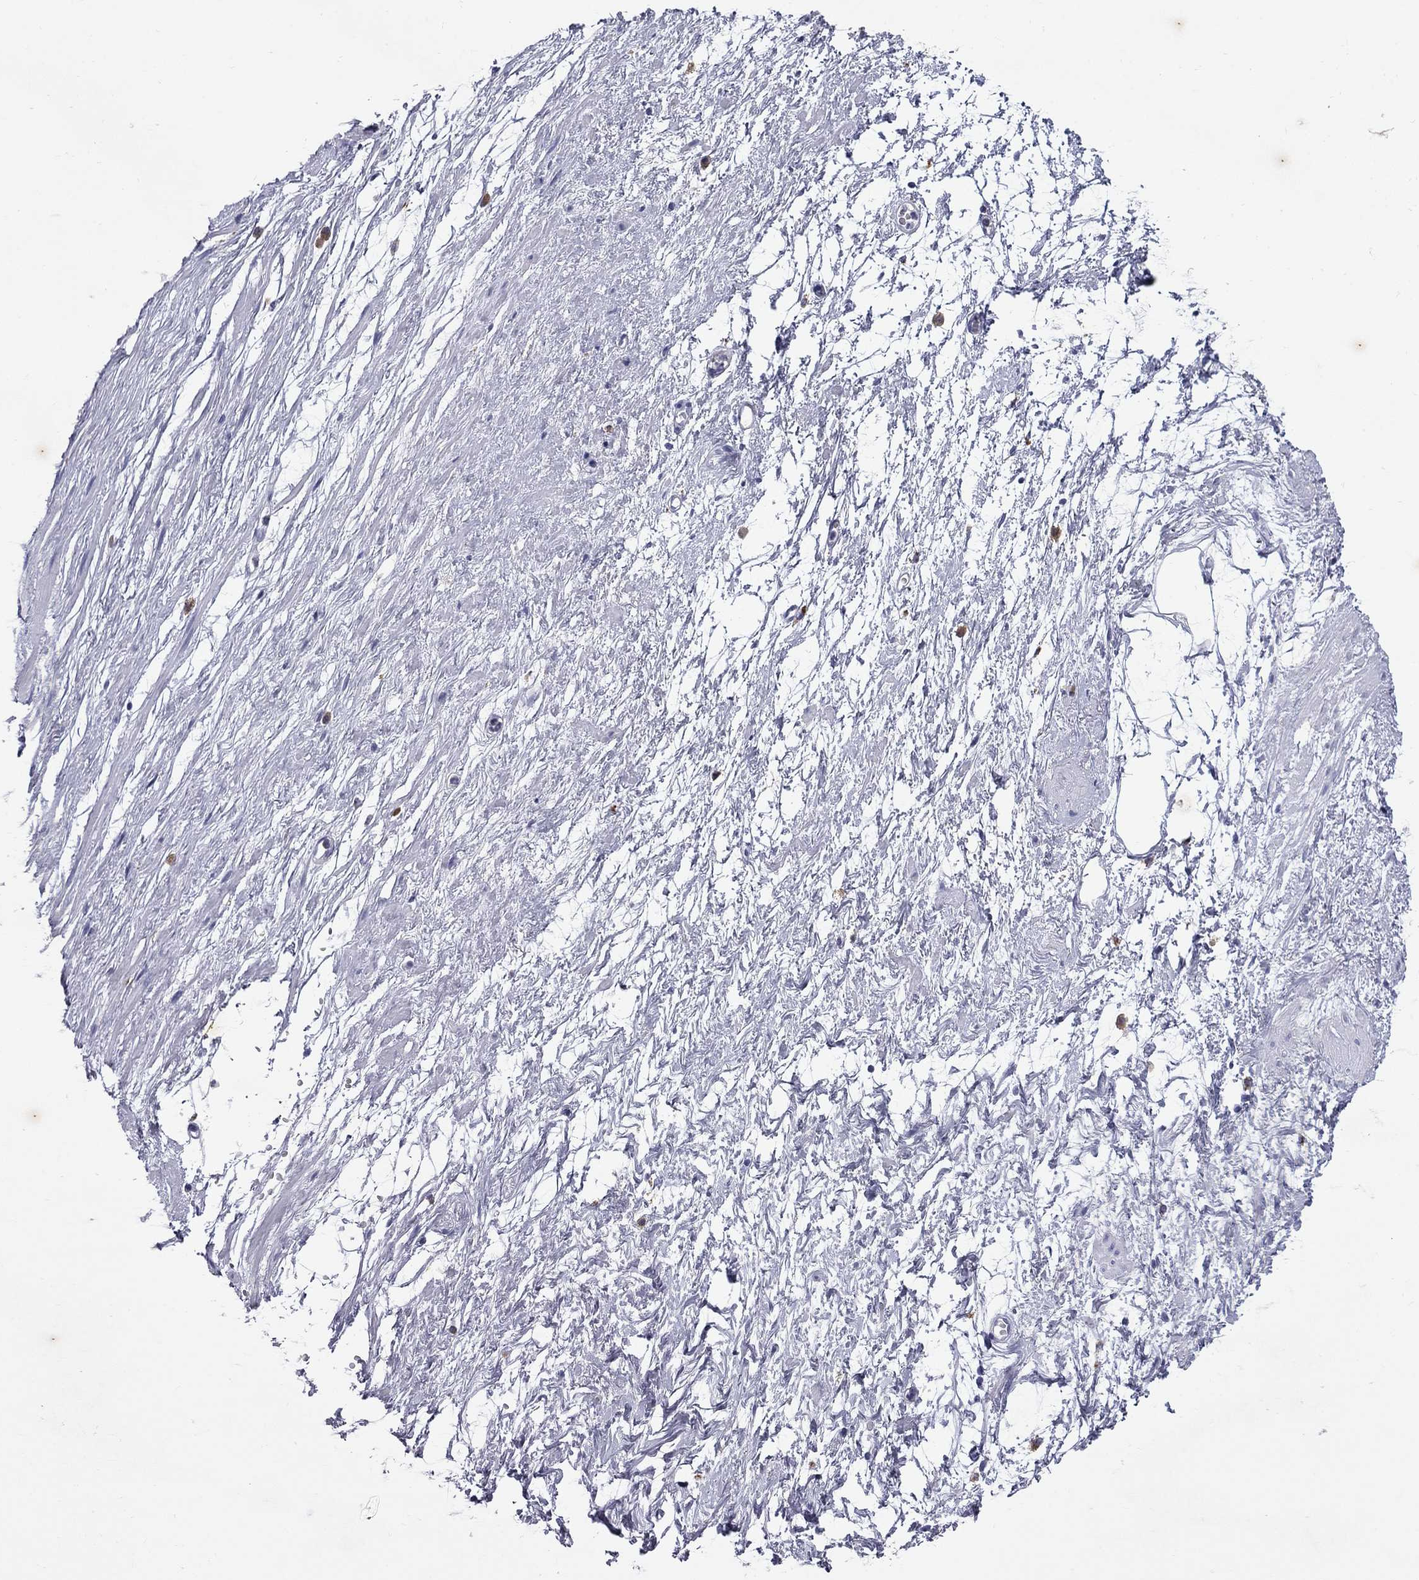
{"staining": {"intensity": "negative", "quantity": "none", "location": "none"}, "tissue": "adipose tissue", "cell_type": "Adipocytes", "image_type": "normal", "snomed": [{"axis": "morphology", "description": "Normal tissue, NOS"}, {"axis": "topography", "description": "Prostate"}, {"axis": "topography", "description": "Peripheral nerve tissue"}], "caption": "Adipocytes show no significant protein staining in benign adipose tissue. (DAB (3,3'-diaminobenzidine) immunohistochemistry visualized using brightfield microscopy, high magnification).", "gene": "MADCAM1", "patient": {"sex": "male", "age": 57}}